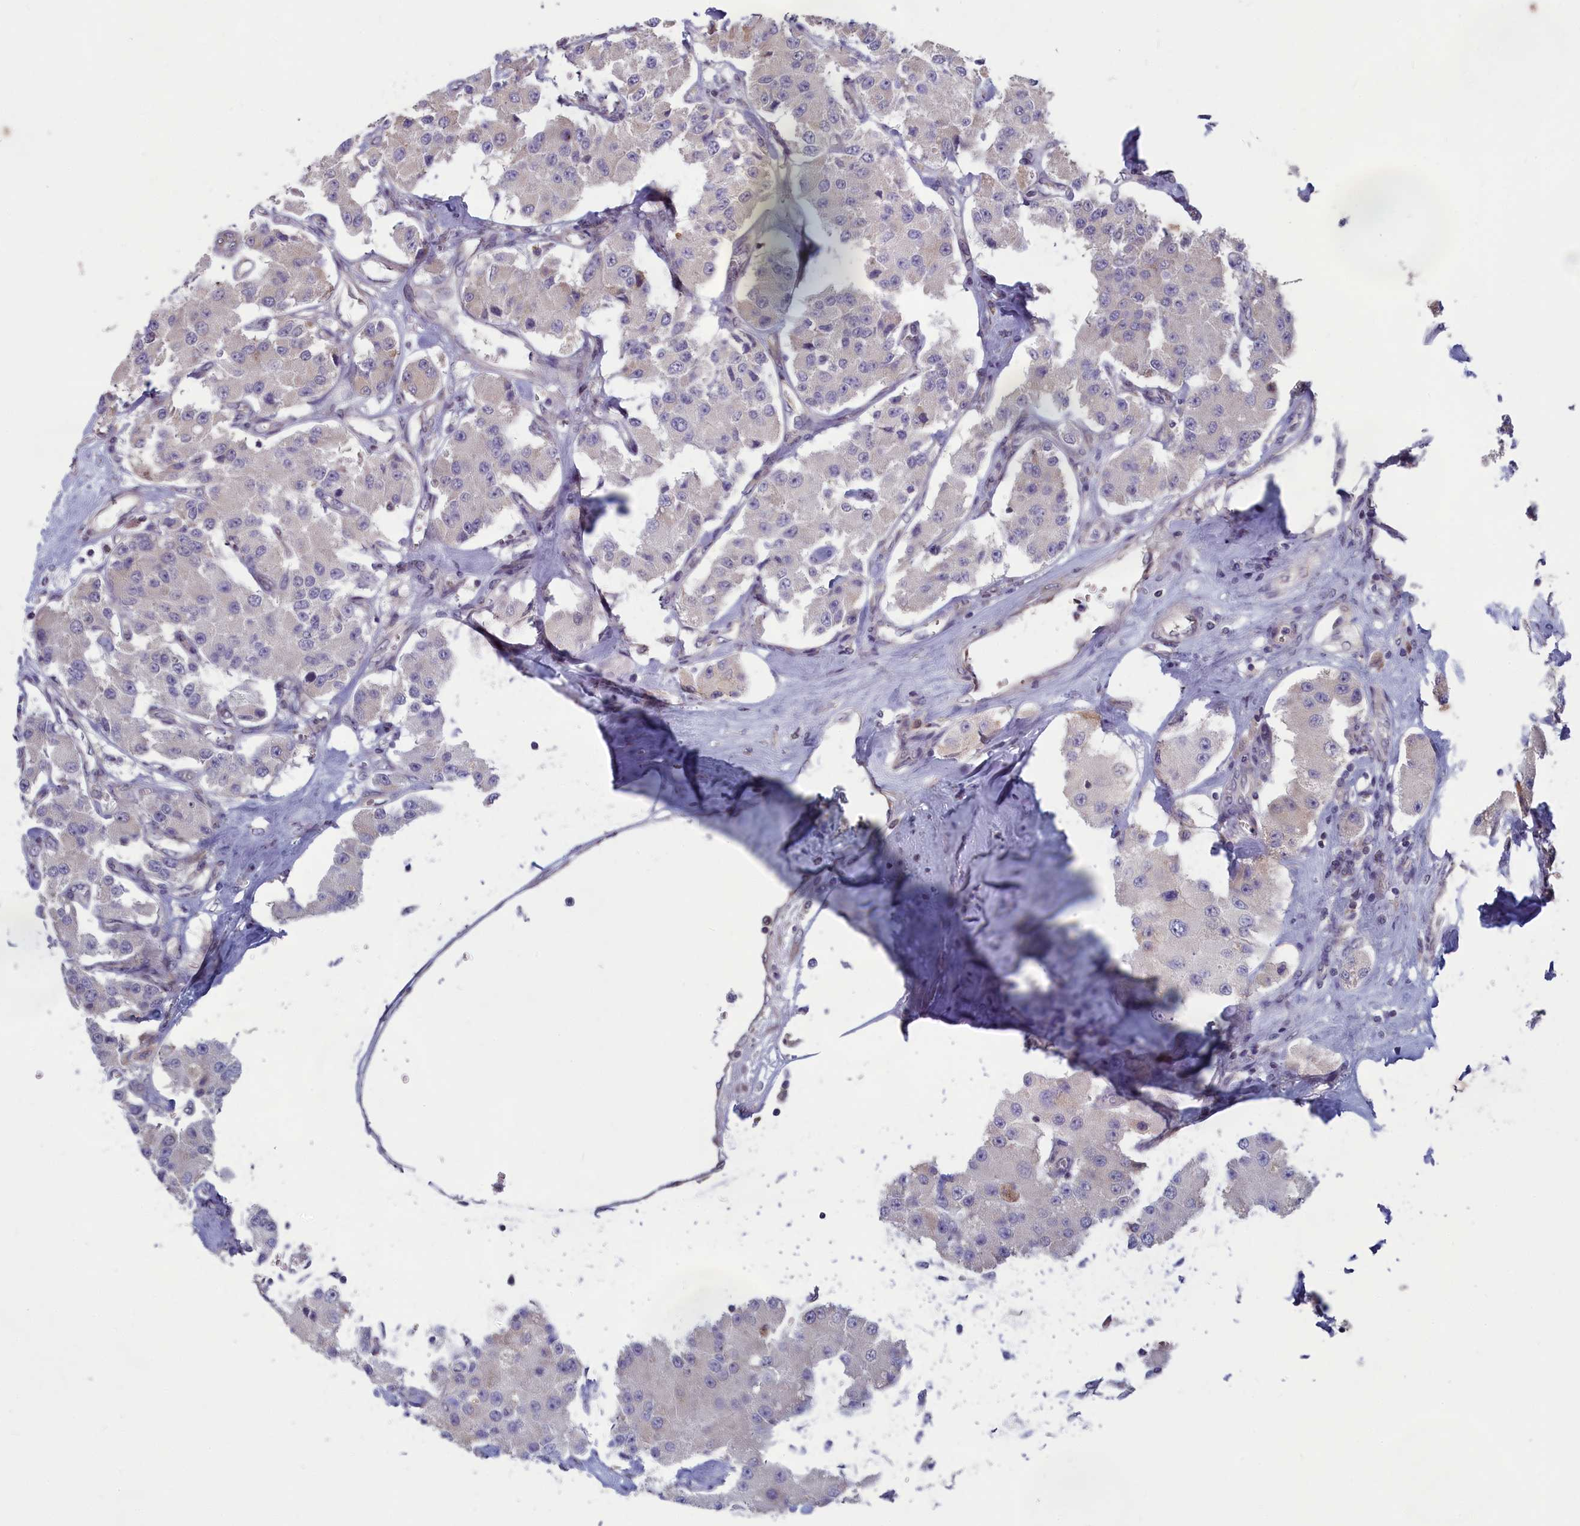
{"staining": {"intensity": "negative", "quantity": "none", "location": "none"}, "tissue": "carcinoid", "cell_type": "Tumor cells", "image_type": "cancer", "snomed": [{"axis": "morphology", "description": "Carcinoid, malignant, NOS"}, {"axis": "topography", "description": "Pancreas"}], "caption": "This histopathology image is of carcinoid stained with immunohistochemistry to label a protein in brown with the nuclei are counter-stained blue. There is no expression in tumor cells.", "gene": "MRI1", "patient": {"sex": "male", "age": 41}}